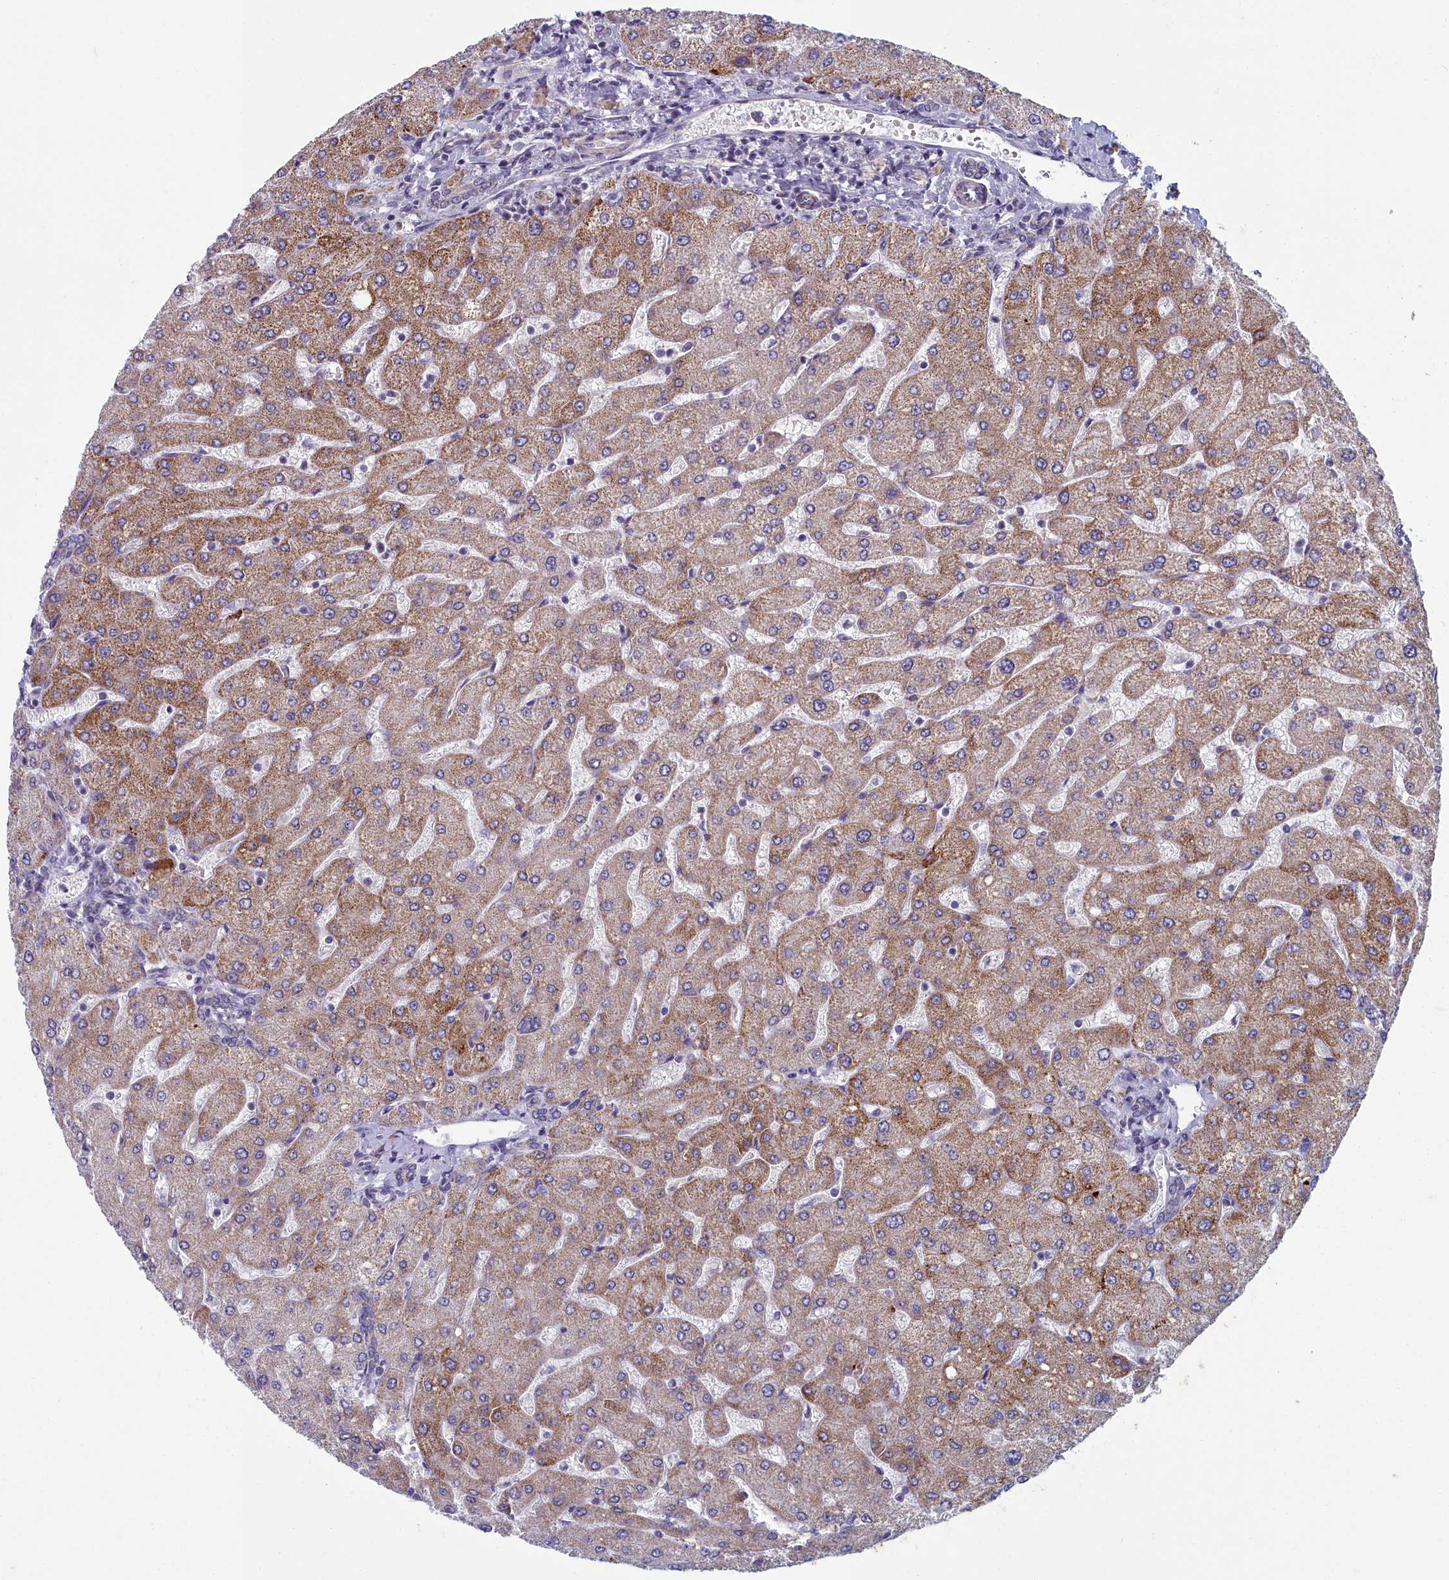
{"staining": {"intensity": "negative", "quantity": "none", "location": "none"}, "tissue": "liver", "cell_type": "Cholangiocytes", "image_type": "normal", "snomed": [{"axis": "morphology", "description": "Normal tissue, NOS"}, {"axis": "topography", "description": "Liver"}], "caption": "Liver was stained to show a protein in brown. There is no significant staining in cholangiocytes. Brightfield microscopy of immunohistochemistry (IHC) stained with DAB (3,3'-diaminobenzidine) (brown) and hematoxylin (blue), captured at high magnification.", "gene": "INSYN2A", "patient": {"sex": "male", "age": 55}}